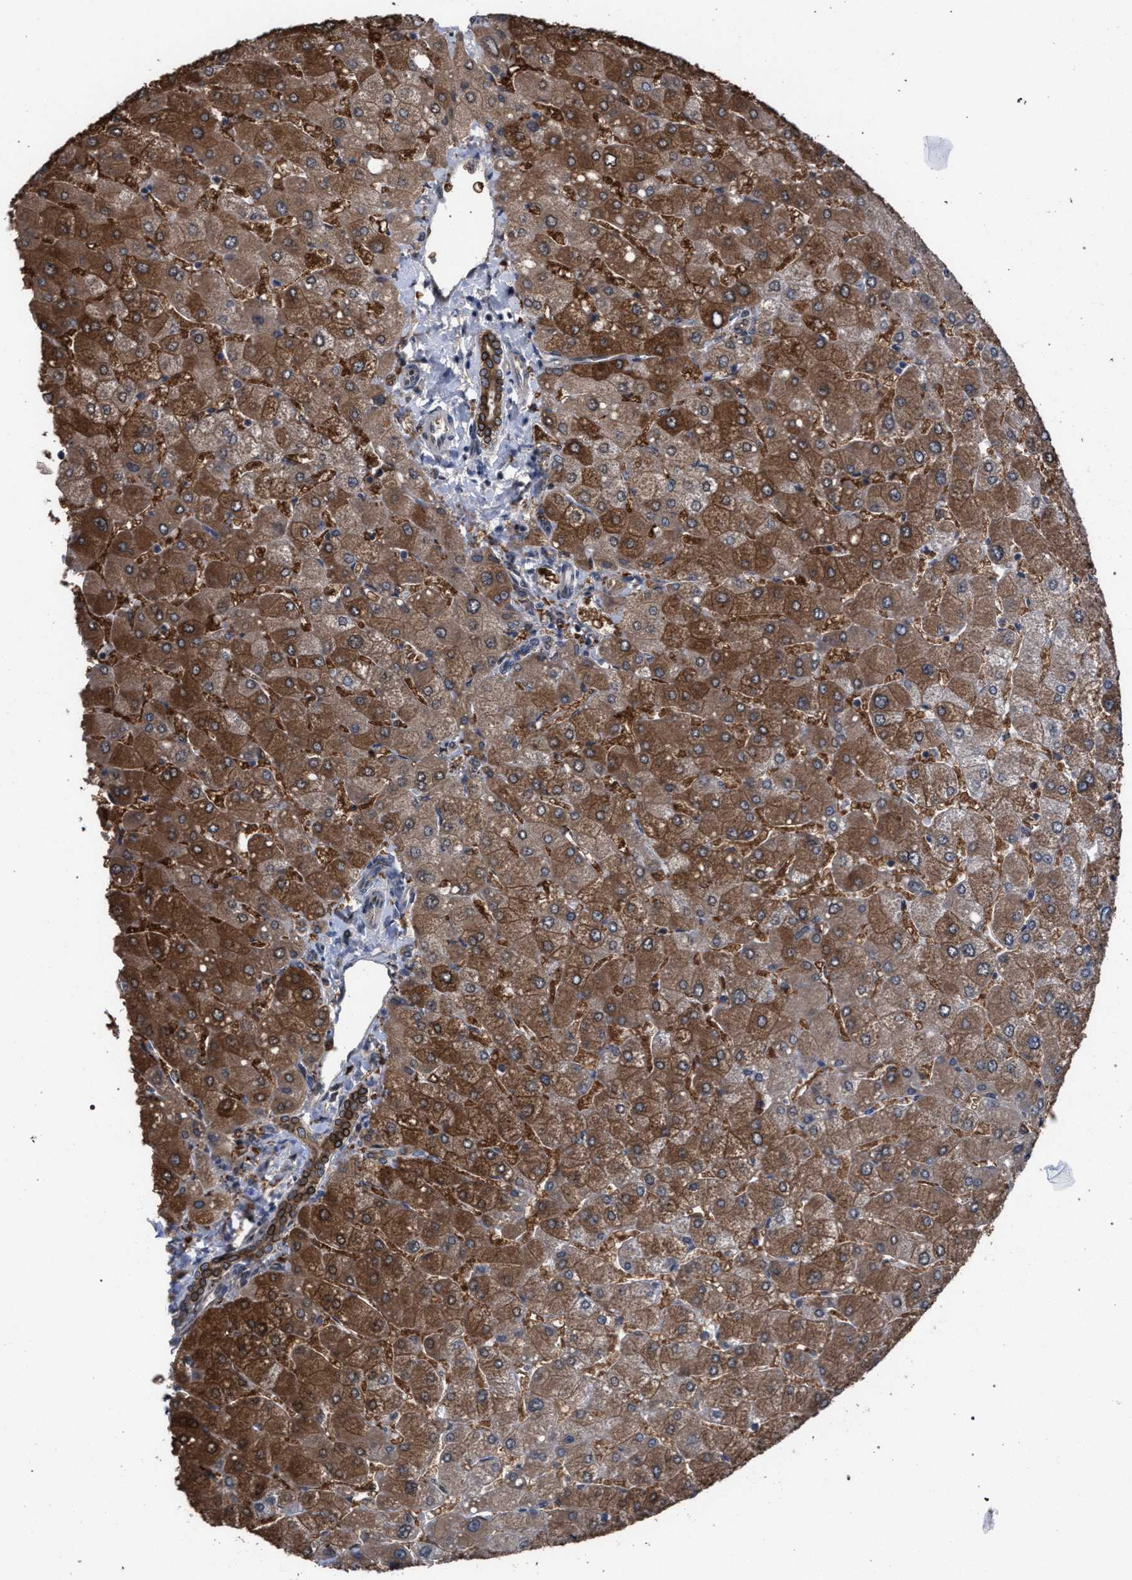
{"staining": {"intensity": "weak", "quantity": ">75%", "location": "cytoplasmic/membranous"}, "tissue": "liver", "cell_type": "Cholangiocytes", "image_type": "normal", "snomed": [{"axis": "morphology", "description": "Normal tissue, NOS"}, {"axis": "topography", "description": "Liver"}], "caption": "This image demonstrates immunohistochemistry staining of unremarkable human liver, with low weak cytoplasmic/membranous staining in about >75% of cholangiocytes.", "gene": "ARPC5L", "patient": {"sex": "male", "age": 55}}